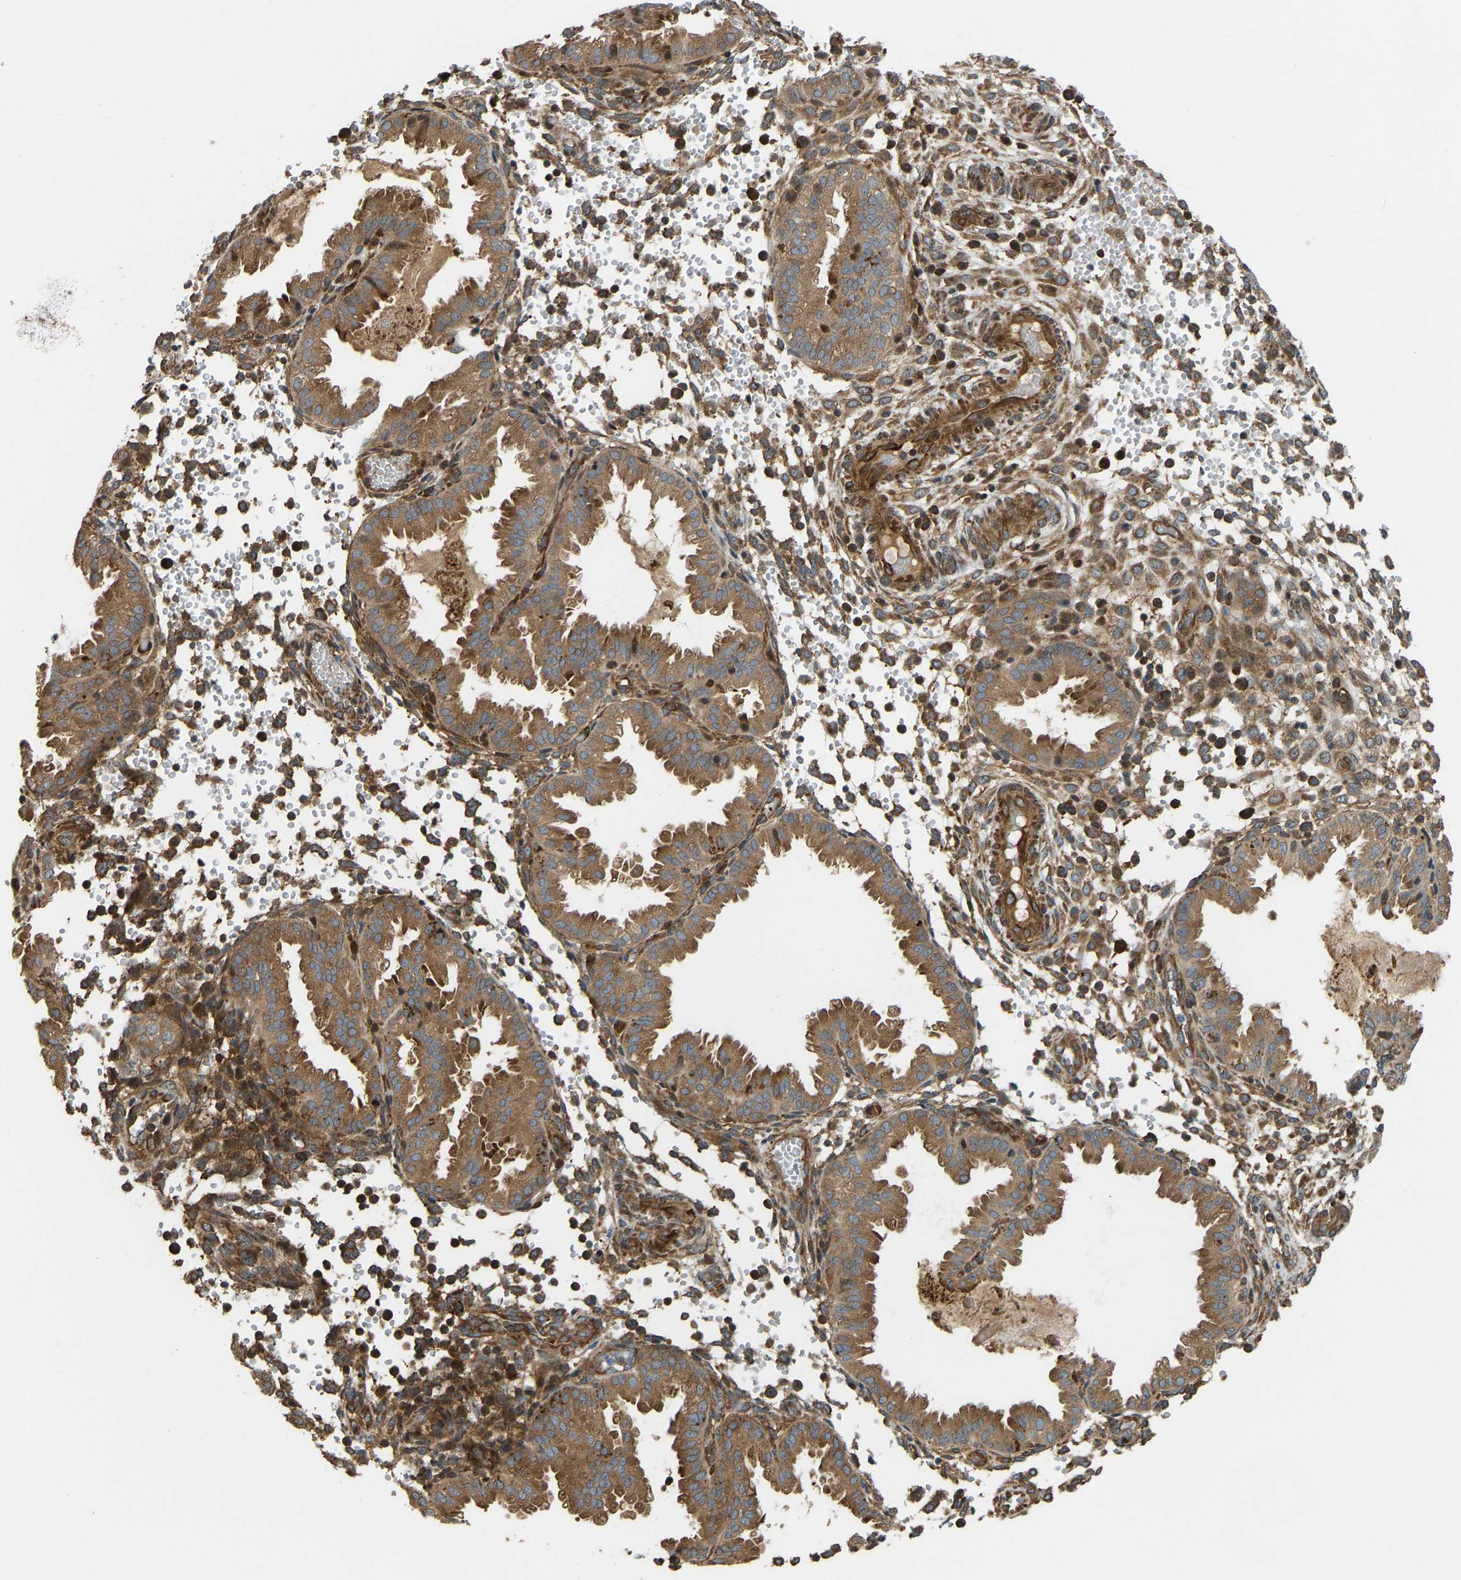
{"staining": {"intensity": "moderate", "quantity": ">75%", "location": "cytoplasmic/membranous"}, "tissue": "endometrium", "cell_type": "Cells in endometrial stroma", "image_type": "normal", "snomed": [{"axis": "morphology", "description": "Normal tissue, NOS"}, {"axis": "topography", "description": "Endometrium"}], "caption": "This histopathology image demonstrates IHC staining of normal endometrium, with medium moderate cytoplasmic/membranous positivity in approximately >75% of cells in endometrial stroma.", "gene": "RASGRF2", "patient": {"sex": "female", "age": 33}}